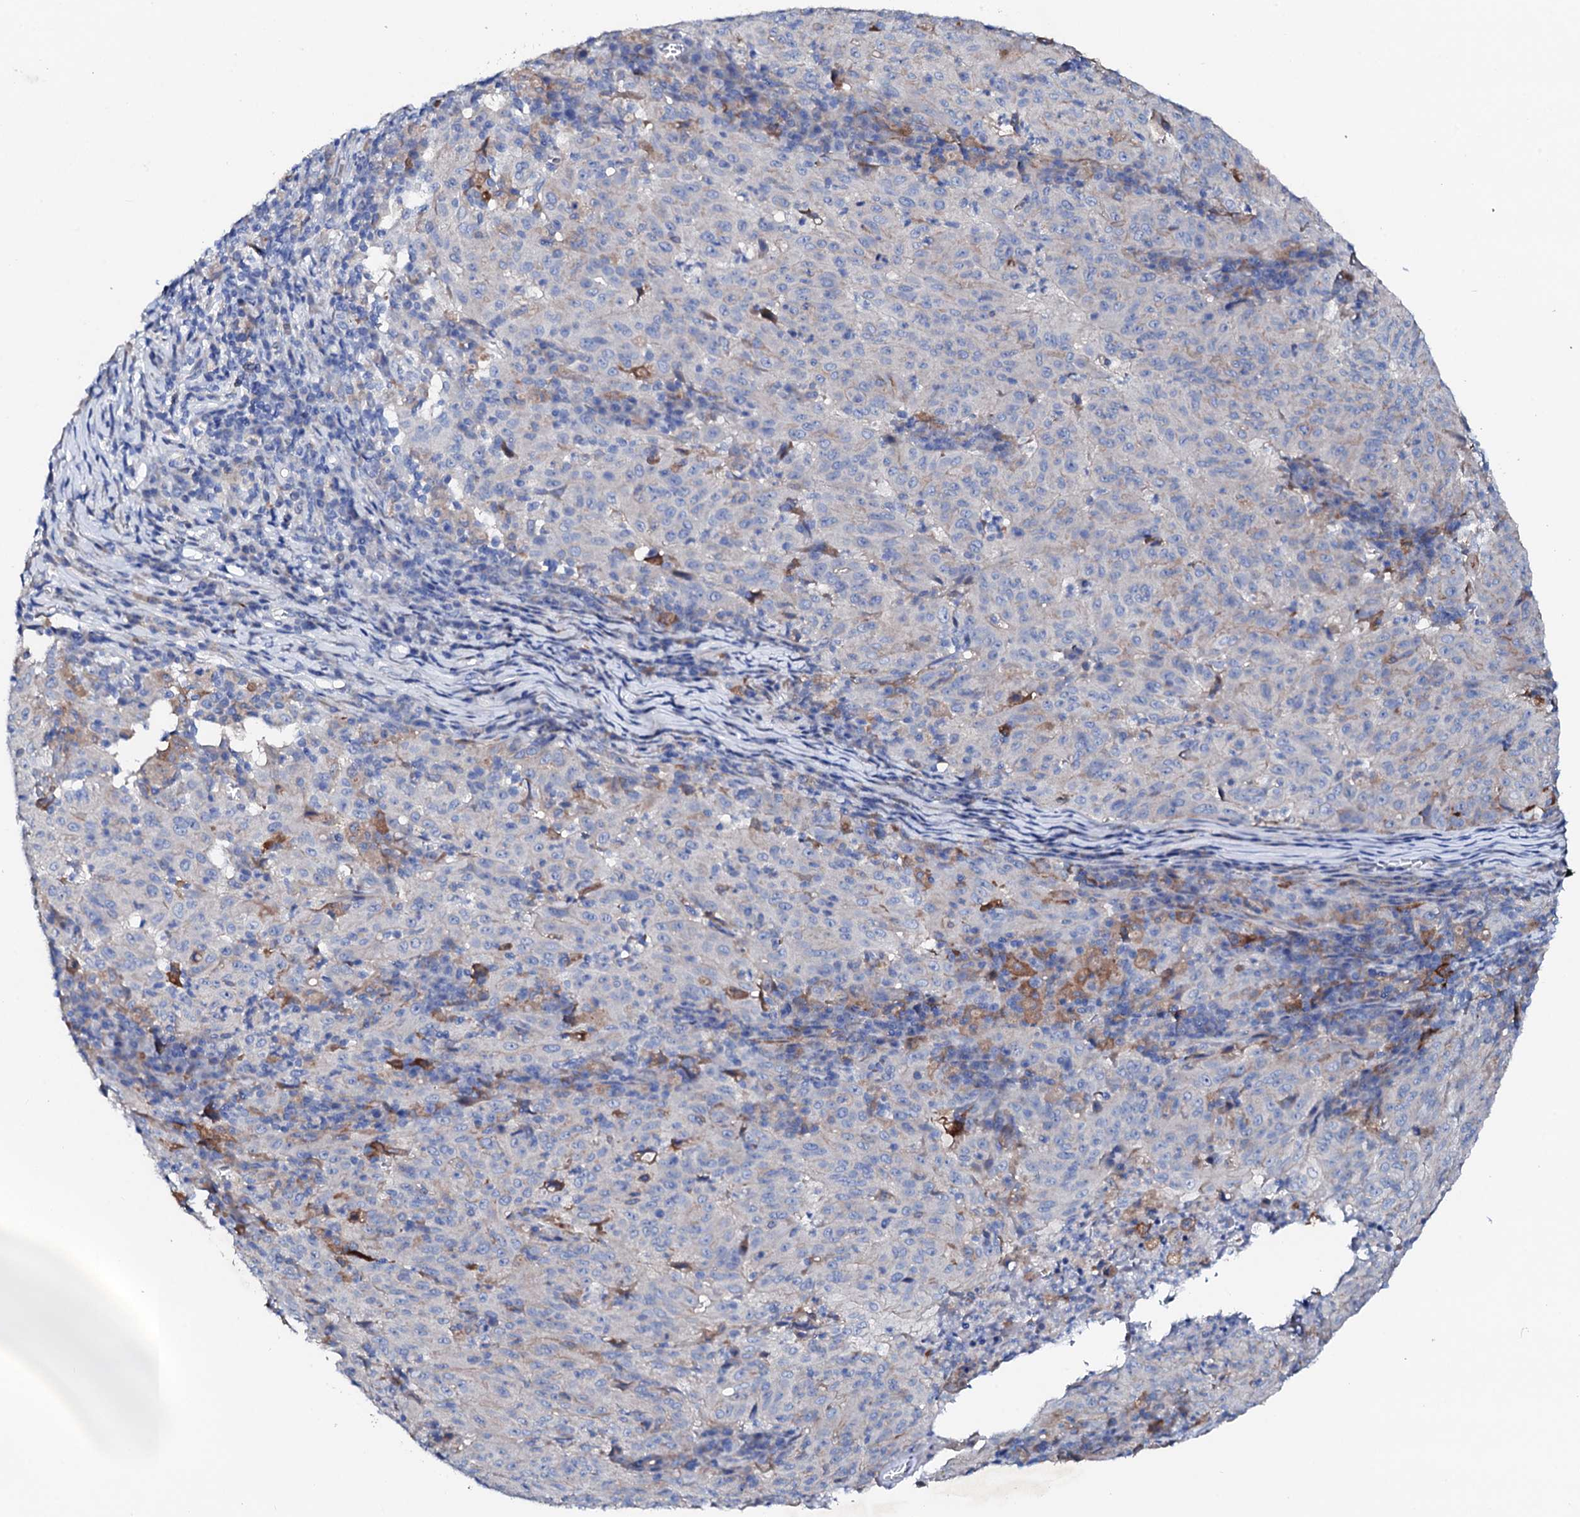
{"staining": {"intensity": "negative", "quantity": "none", "location": "none"}, "tissue": "pancreatic cancer", "cell_type": "Tumor cells", "image_type": "cancer", "snomed": [{"axis": "morphology", "description": "Adenocarcinoma, NOS"}, {"axis": "topography", "description": "Pancreas"}], "caption": "This is an IHC micrograph of human pancreatic adenocarcinoma. There is no expression in tumor cells.", "gene": "TRDN", "patient": {"sex": "male", "age": 63}}